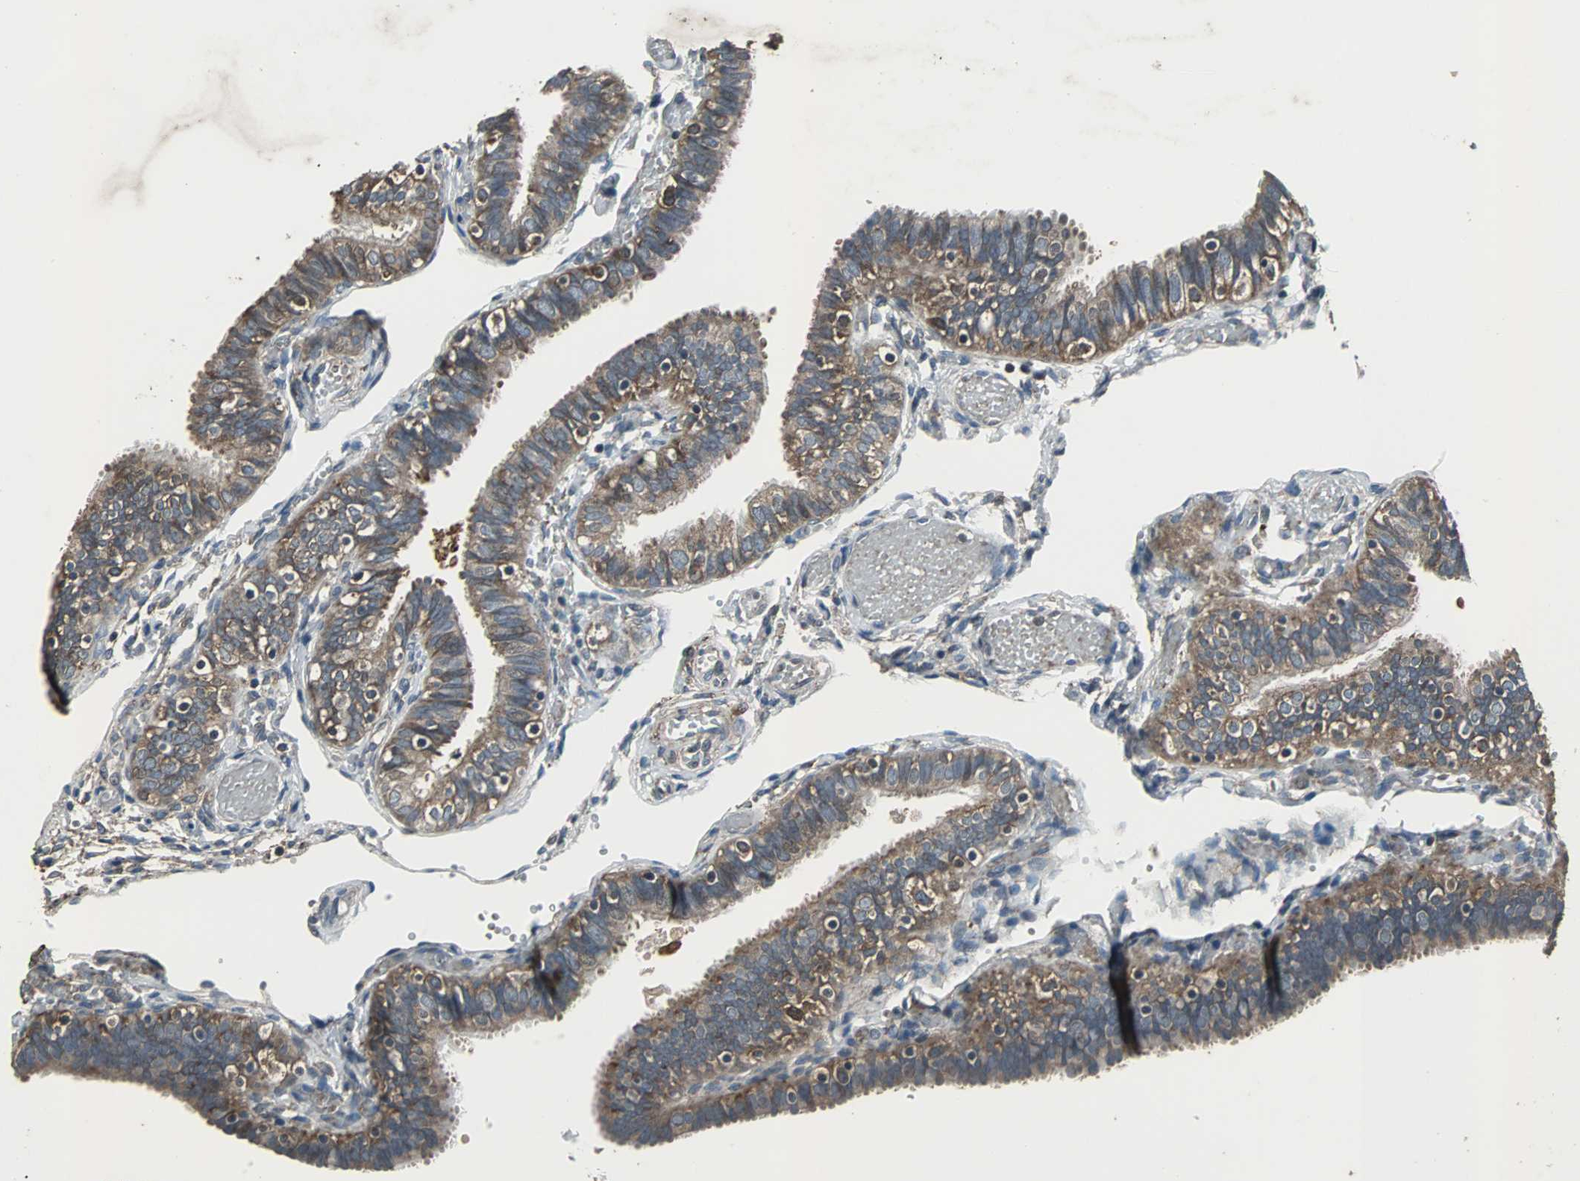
{"staining": {"intensity": "moderate", "quantity": ">75%", "location": "cytoplasmic/membranous"}, "tissue": "fallopian tube", "cell_type": "Glandular cells", "image_type": "normal", "snomed": [{"axis": "morphology", "description": "Normal tissue, NOS"}, {"axis": "topography", "description": "Fallopian tube"}], "caption": "Immunohistochemistry (IHC) of benign human fallopian tube shows medium levels of moderate cytoplasmic/membranous expression in approximately >75% of glandular cells. Immunohistochemistry (IHC) stains the protein in brown and the nuclei are stained blue.", "gene": "SOS1", "patient": {"sex": "female", "age": 46}}